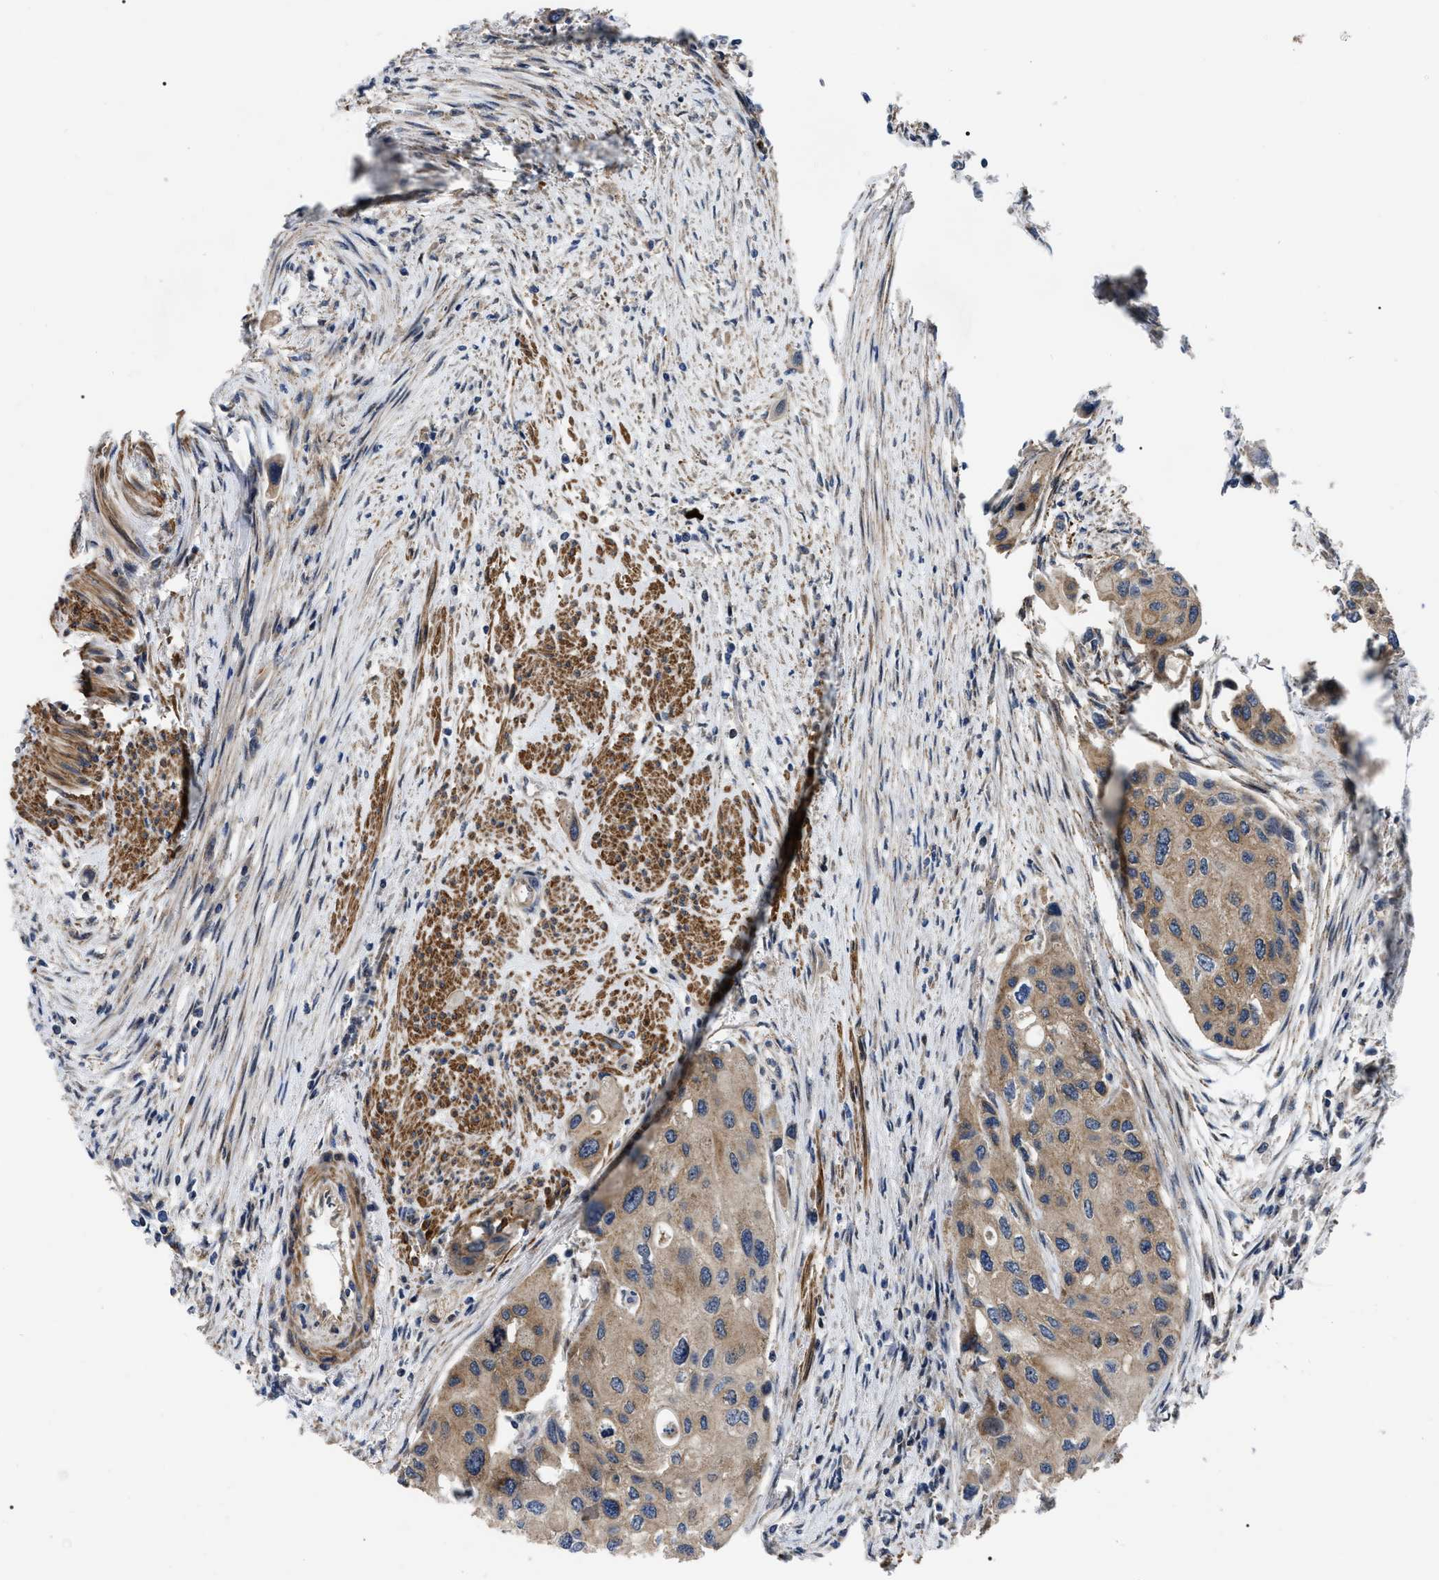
{"staining": {"intensity": "moderate", "quantity": ">75%", "location": "cytoplasmic/membranous"}, "tissue": "urothelial cancer", "cell_type": "Tumor cells", "image_type": "cancer", "snomed": [{"axis": "morphology", "description": "Urothelial carcinoma, High grade"}, {"axis": "topography", "description": "Urinary bladder"}], "caption": "Urothelial cancer stained for a protein (brown) displays moderate cytoplasmic/membranous positive staining in about >75% of tumor cells.", "gene": "PPWD1", "patient": {"sex": "female", "age": 56}}